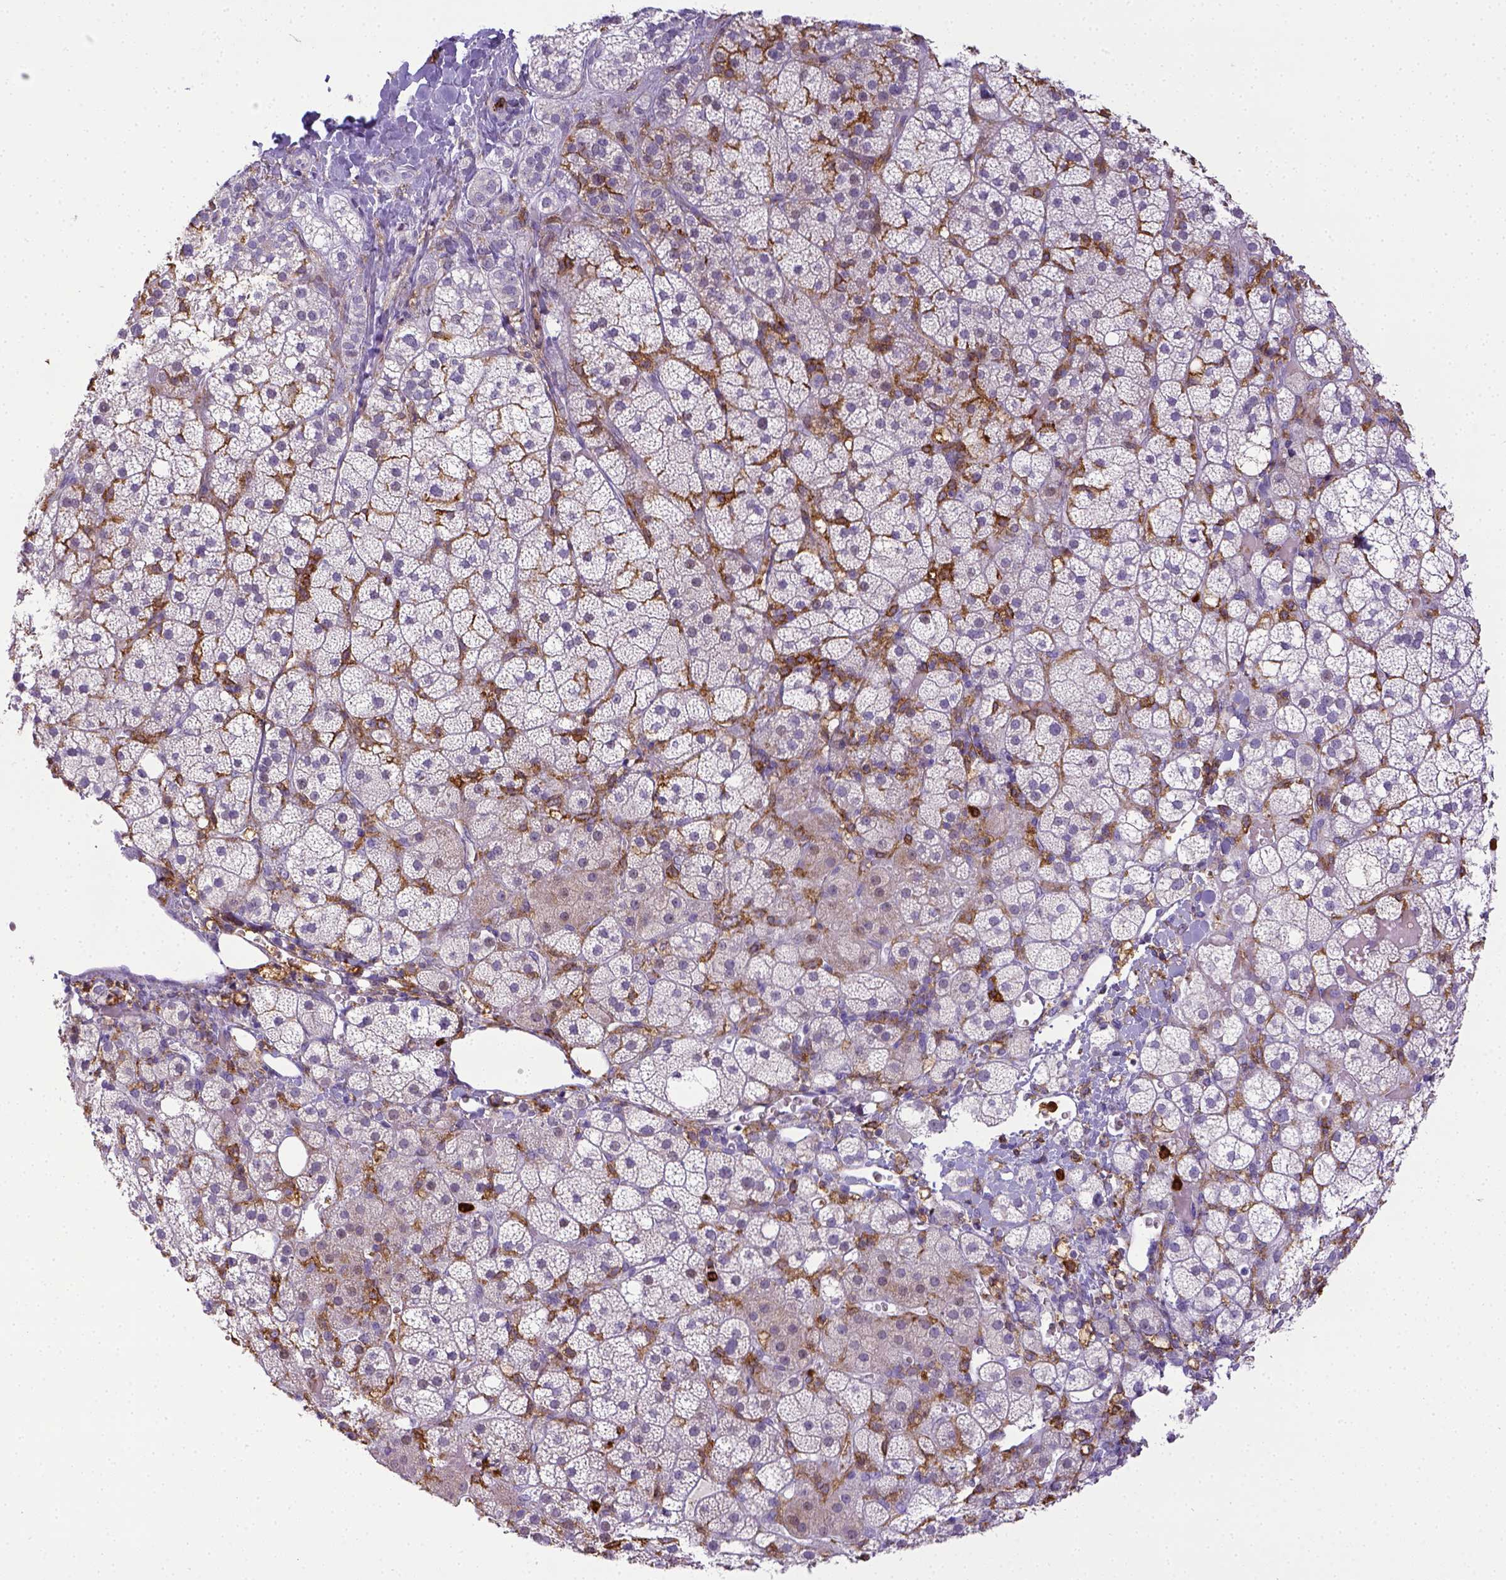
{"staining": {"intensity": "negative", "quantity": "none", "location": "none"}, "tissue": "adrenal gland", "cell_type": "Glandular cells", "image_type": "normal", "snomed": [{"axis": "morphology", "description": "Normal tissue, NOS"}, {"axis": "topography", "description": "Adrenal gland"}], "caption": "The photomicrograph demonstrates no significant staining in glandular cells of adrenal gland. Nuclei are stained in blue.", "gene": "ITGAM", "patient": {"sex": "male", "age": 53}}